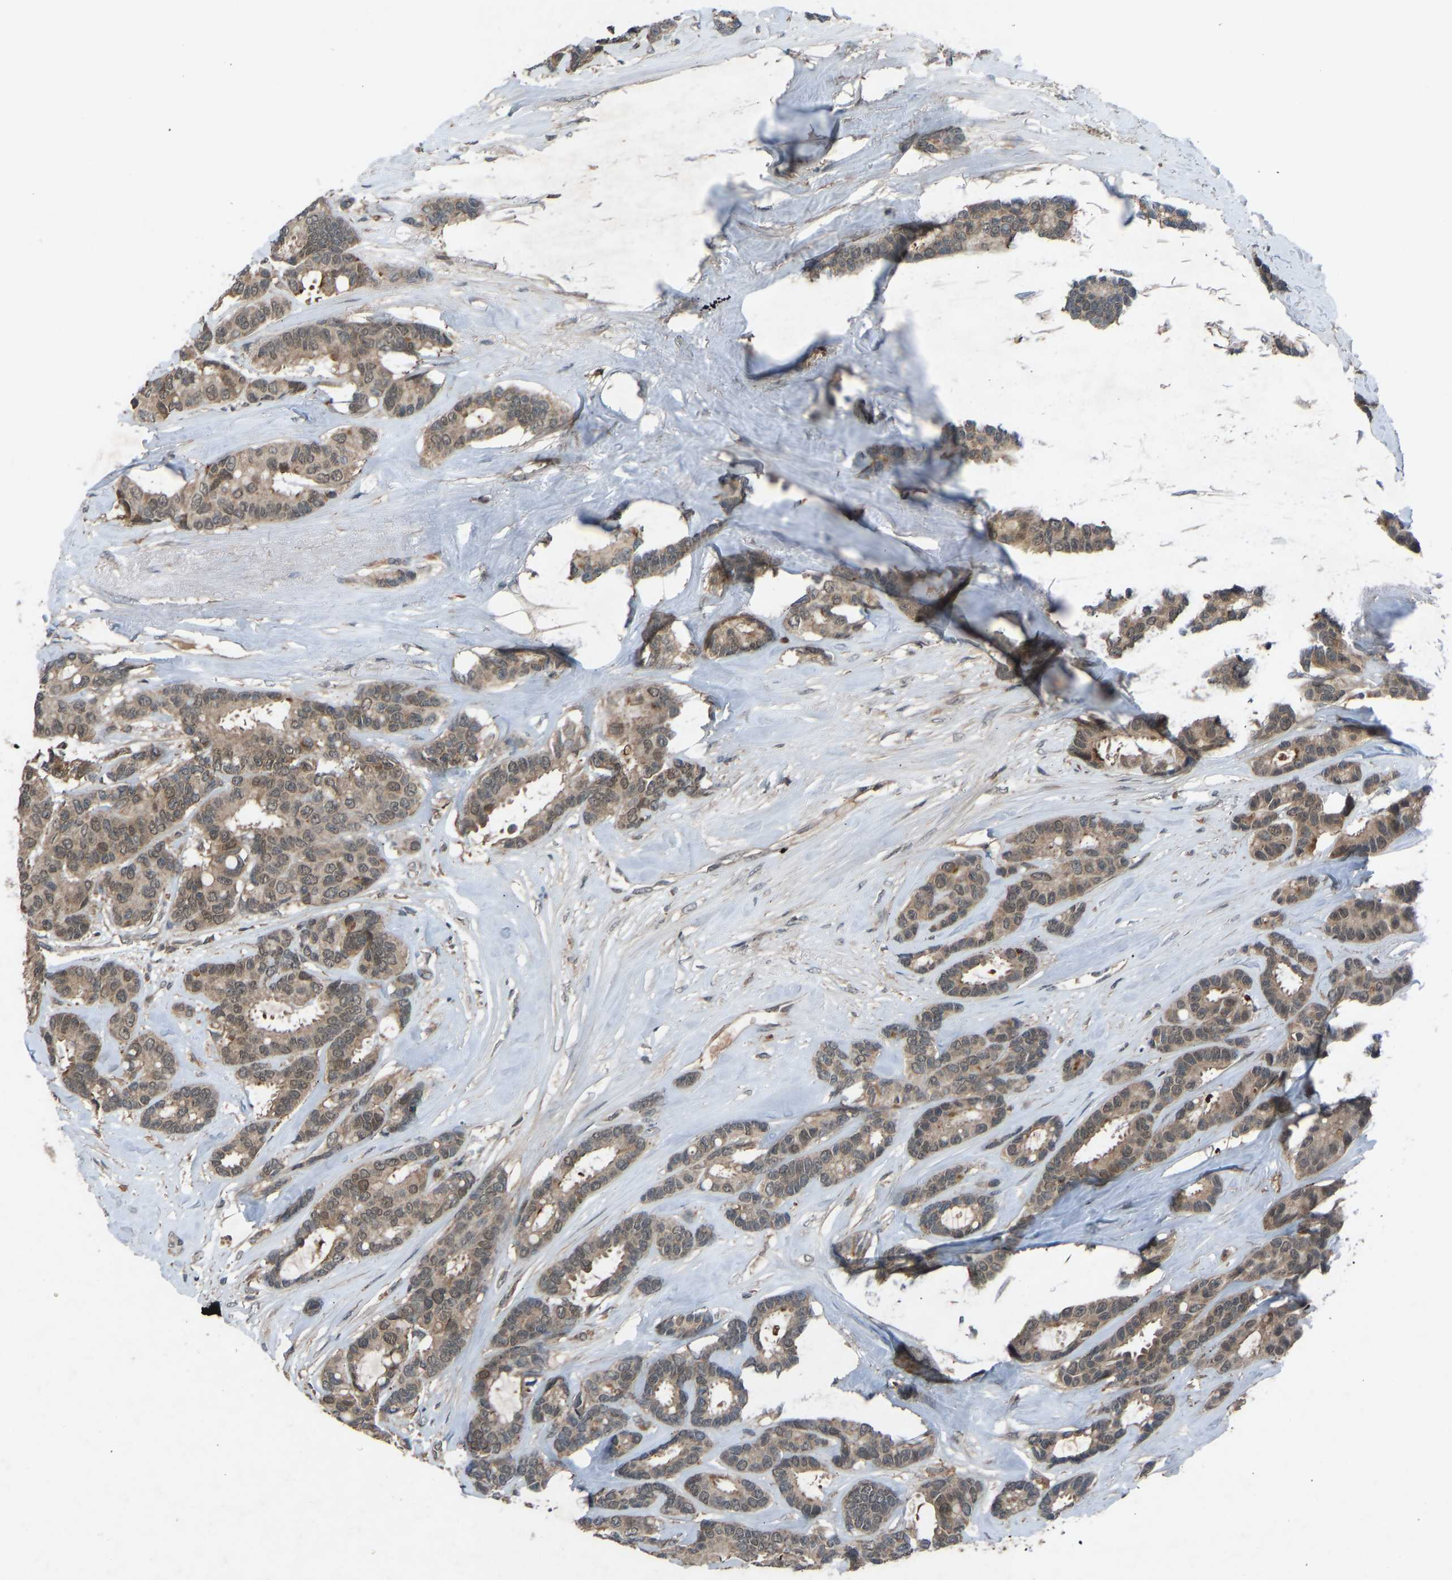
{"staining": {"intensity": "moderate", "quantity": ">75%", "location": "cytoplasmic/membranous,nuclear"}, "tissue": "breast cancer", "cell_type": "Tumor cells", "image_type": "cancer", "snomed": [{"axis": "morphology", "description": "Duct carcinoma"}, {"axis": "topography", "description": "Breast"}], "caption": "Breast cancer (invasive ductal carcinoma) stained with immunohistochemistry (IHC) exhibits moderate cytoplasmic/membranous and nuclear staining in about >75% of tumor cells. The staining was performed using DAB (3,3'-diaminobenzidine), with brown indicating positive protein expression. Nuclei are stained blue with hematoxylin.", "gene": "SLC43A1", "patient": {"sex": "female", "age": 87}}